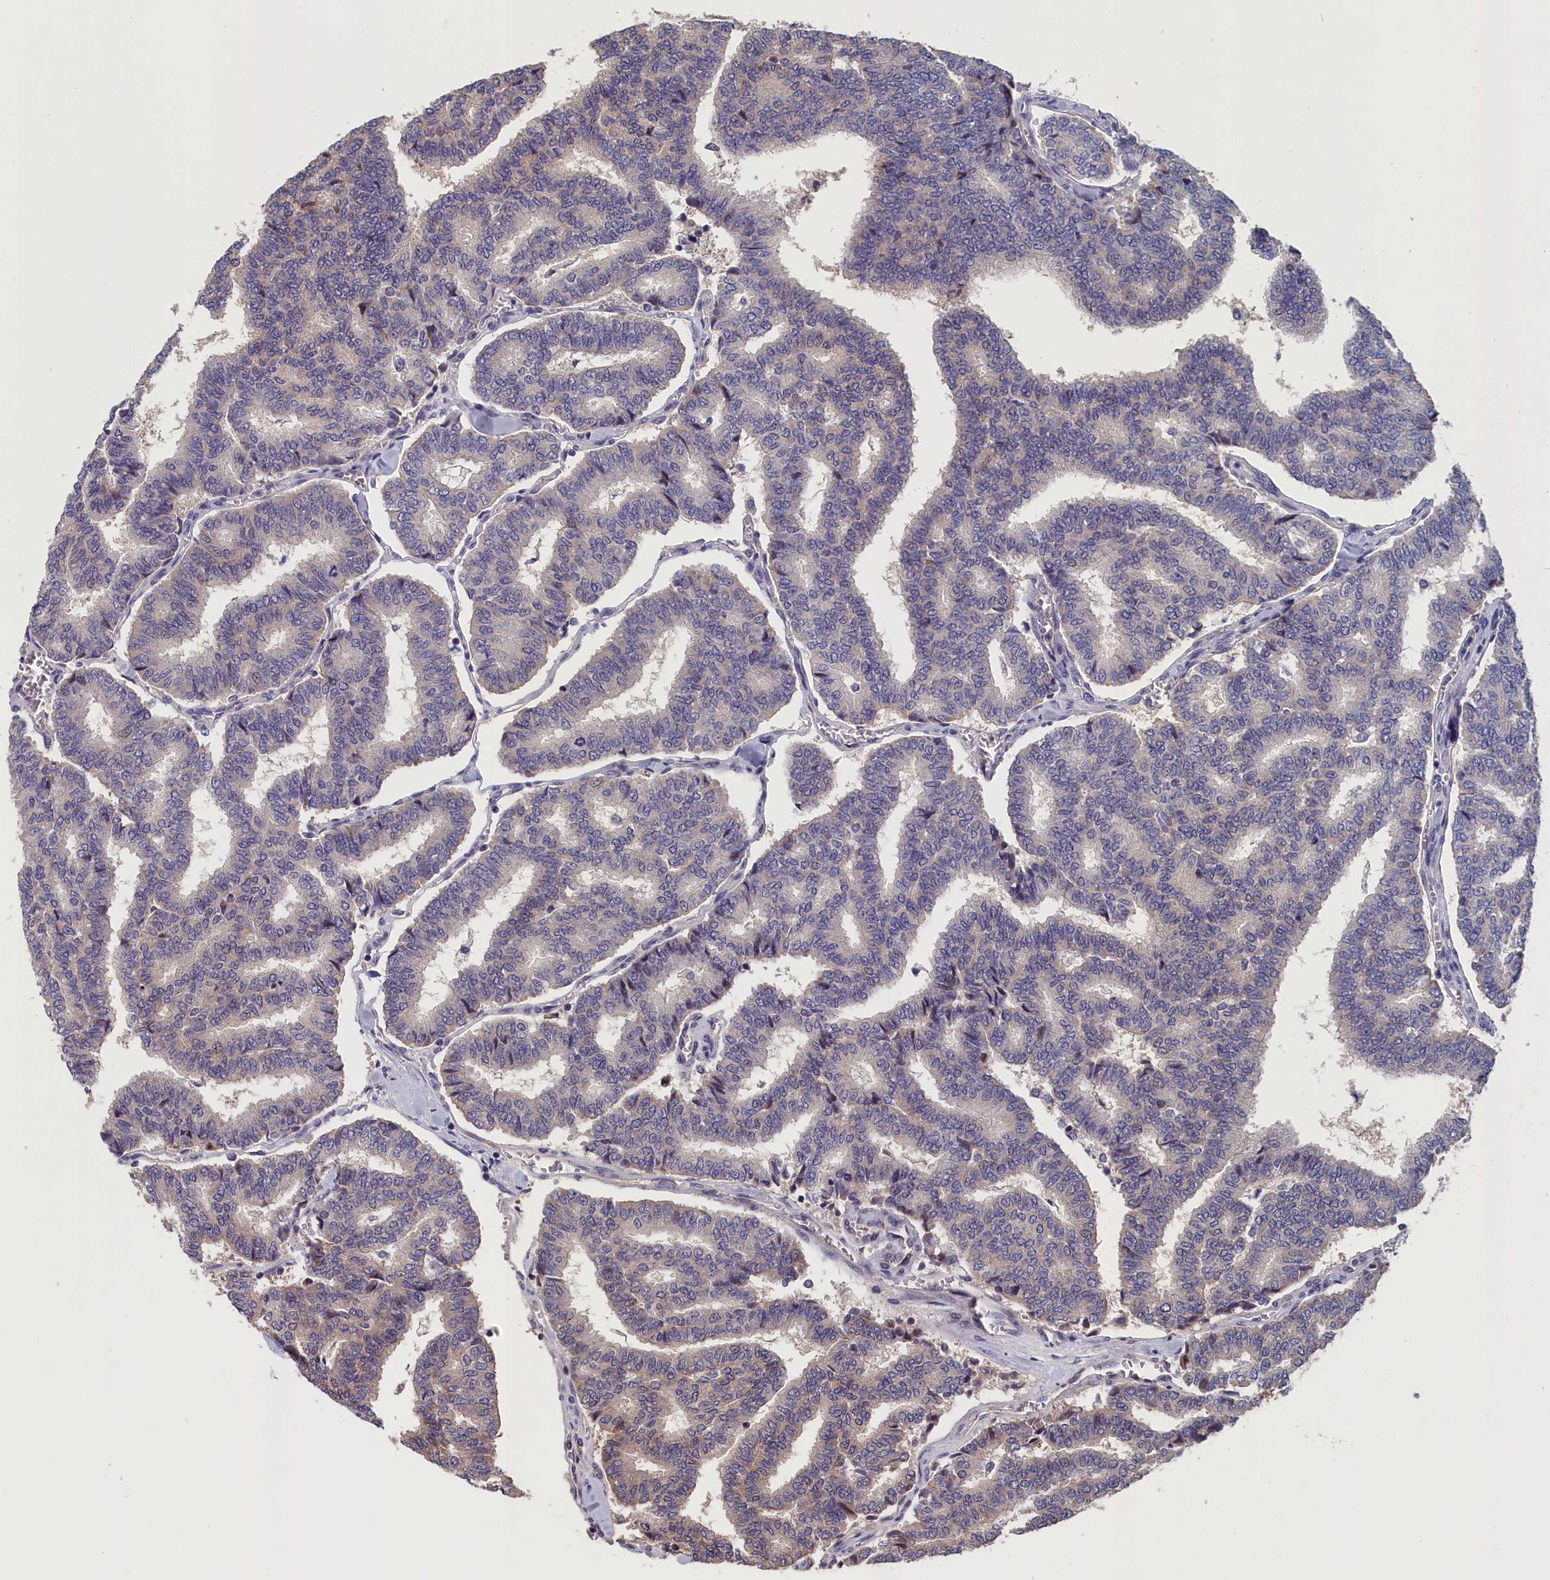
{"staining": {"intensity": "weak", "quantity": "<25%", "location": "cytoplasmic/membranous"}, "tissue": "thyroid cancer", "cell_type": "Tumor cells", "image_type": "cancer", "snomed": [{"axis": "morphology", "description": "Papillary adenocarcinoma, NOS"}, {"axis": "topography", "description": "Thyroid gland"}], "caption": "Thyroid cancer (papillary adenocarcinoma) stained for a protein using immunohistochemistry (IHC) reveals no staining tumor cells.", "gene": "TMEM116", "patient": {"sex": "female", "age": 35}}